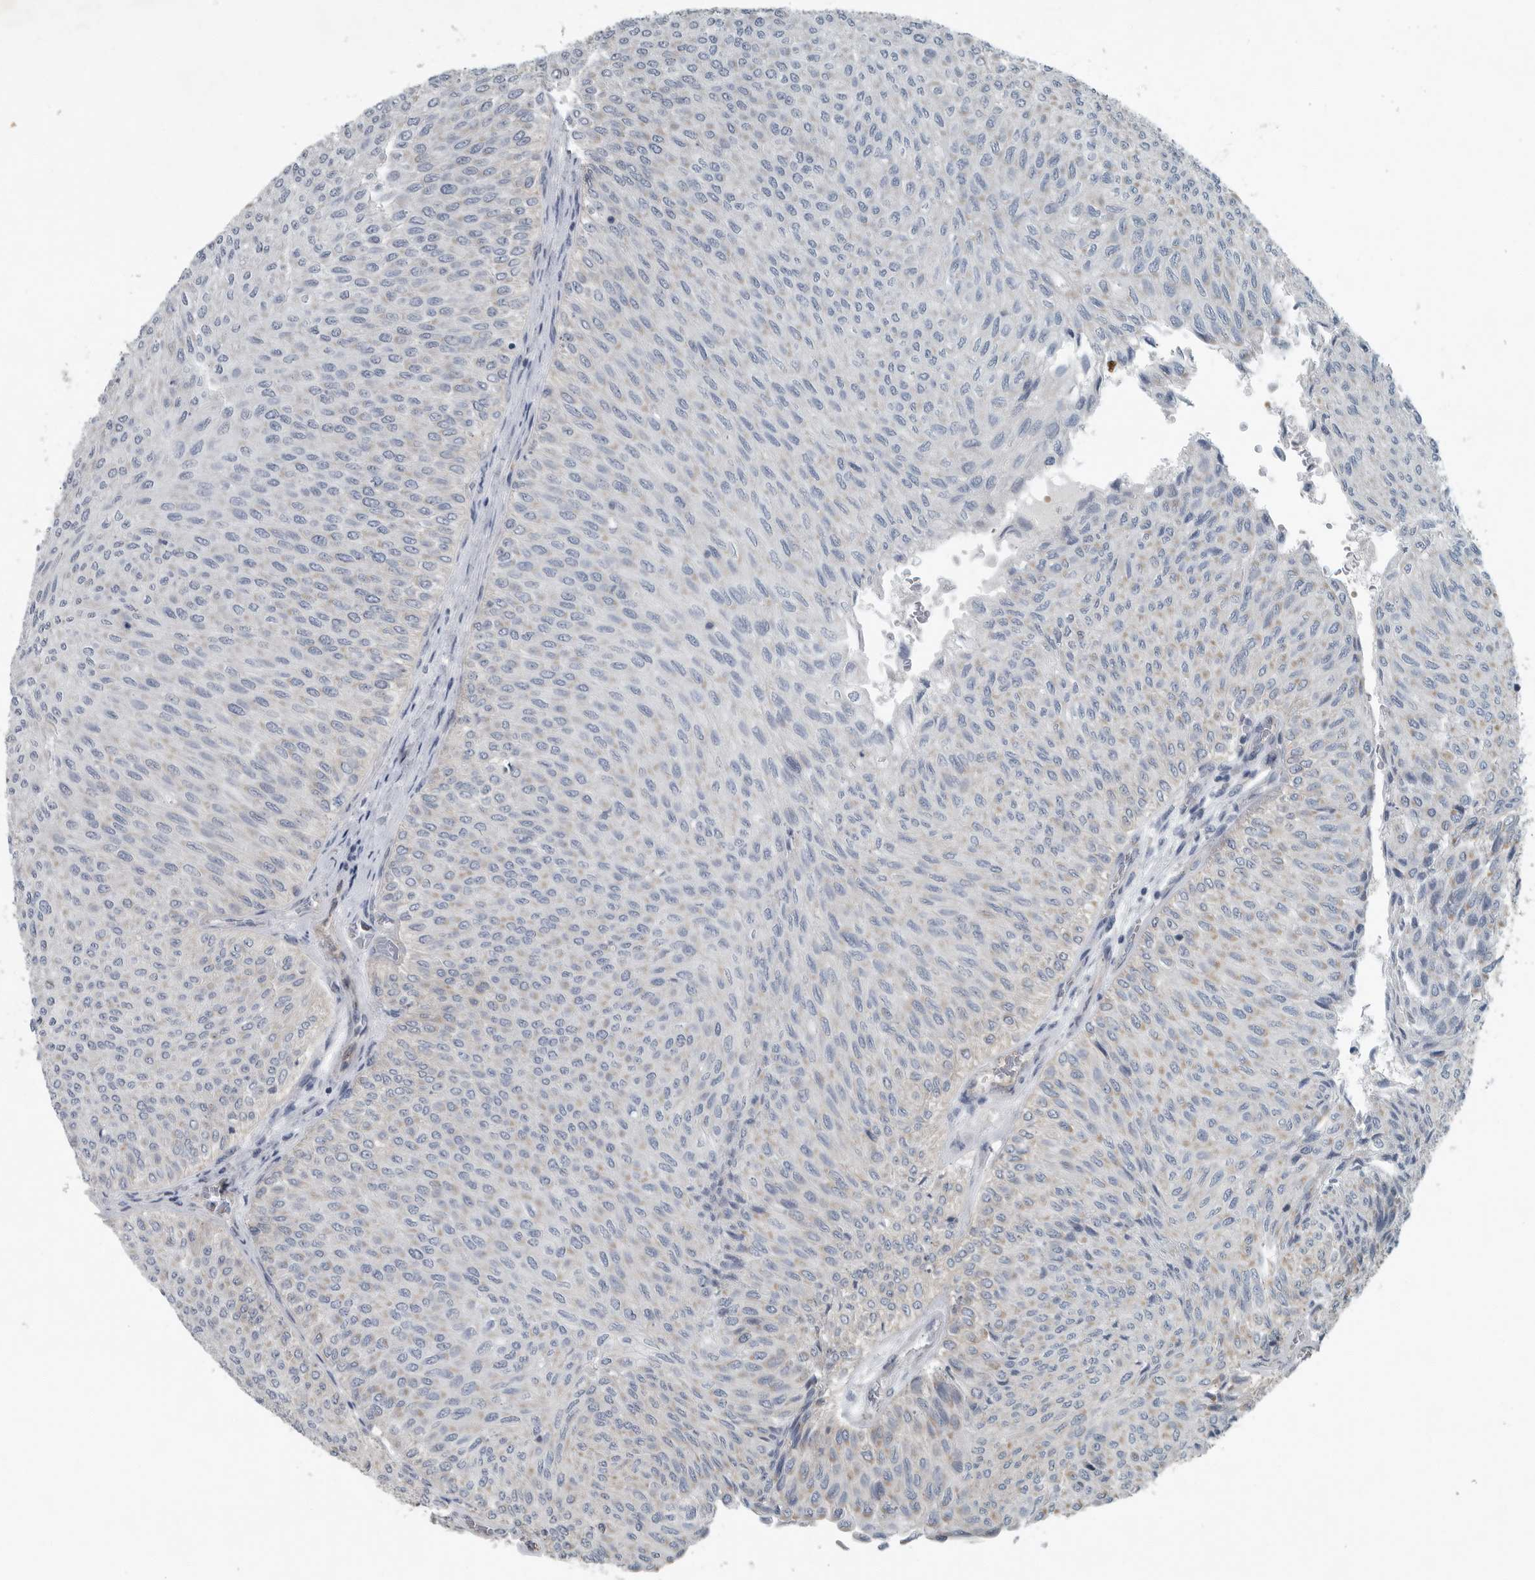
{"staining": {"intensity": "moderate", "quantity": "<25%", "location": "cytoplasmic/membranous"}, "tissue": "urothelial cancer", "cell_type": "Tumor cells", "image_type": "cancer", "snomed": [{"axis": "morphology", "description": "Urothelial carcinoma, Low grade"}, {"axis": "topography", "description": "Urinary bladder"}], "caption": "Human urothelial cancer stained with a brown dye displays moderate cytoplasmic/membranous positive expression in approximately <25% of tumor cells.", "gene": "MPP3", "patient": {"sex": "male", "age": 78}}